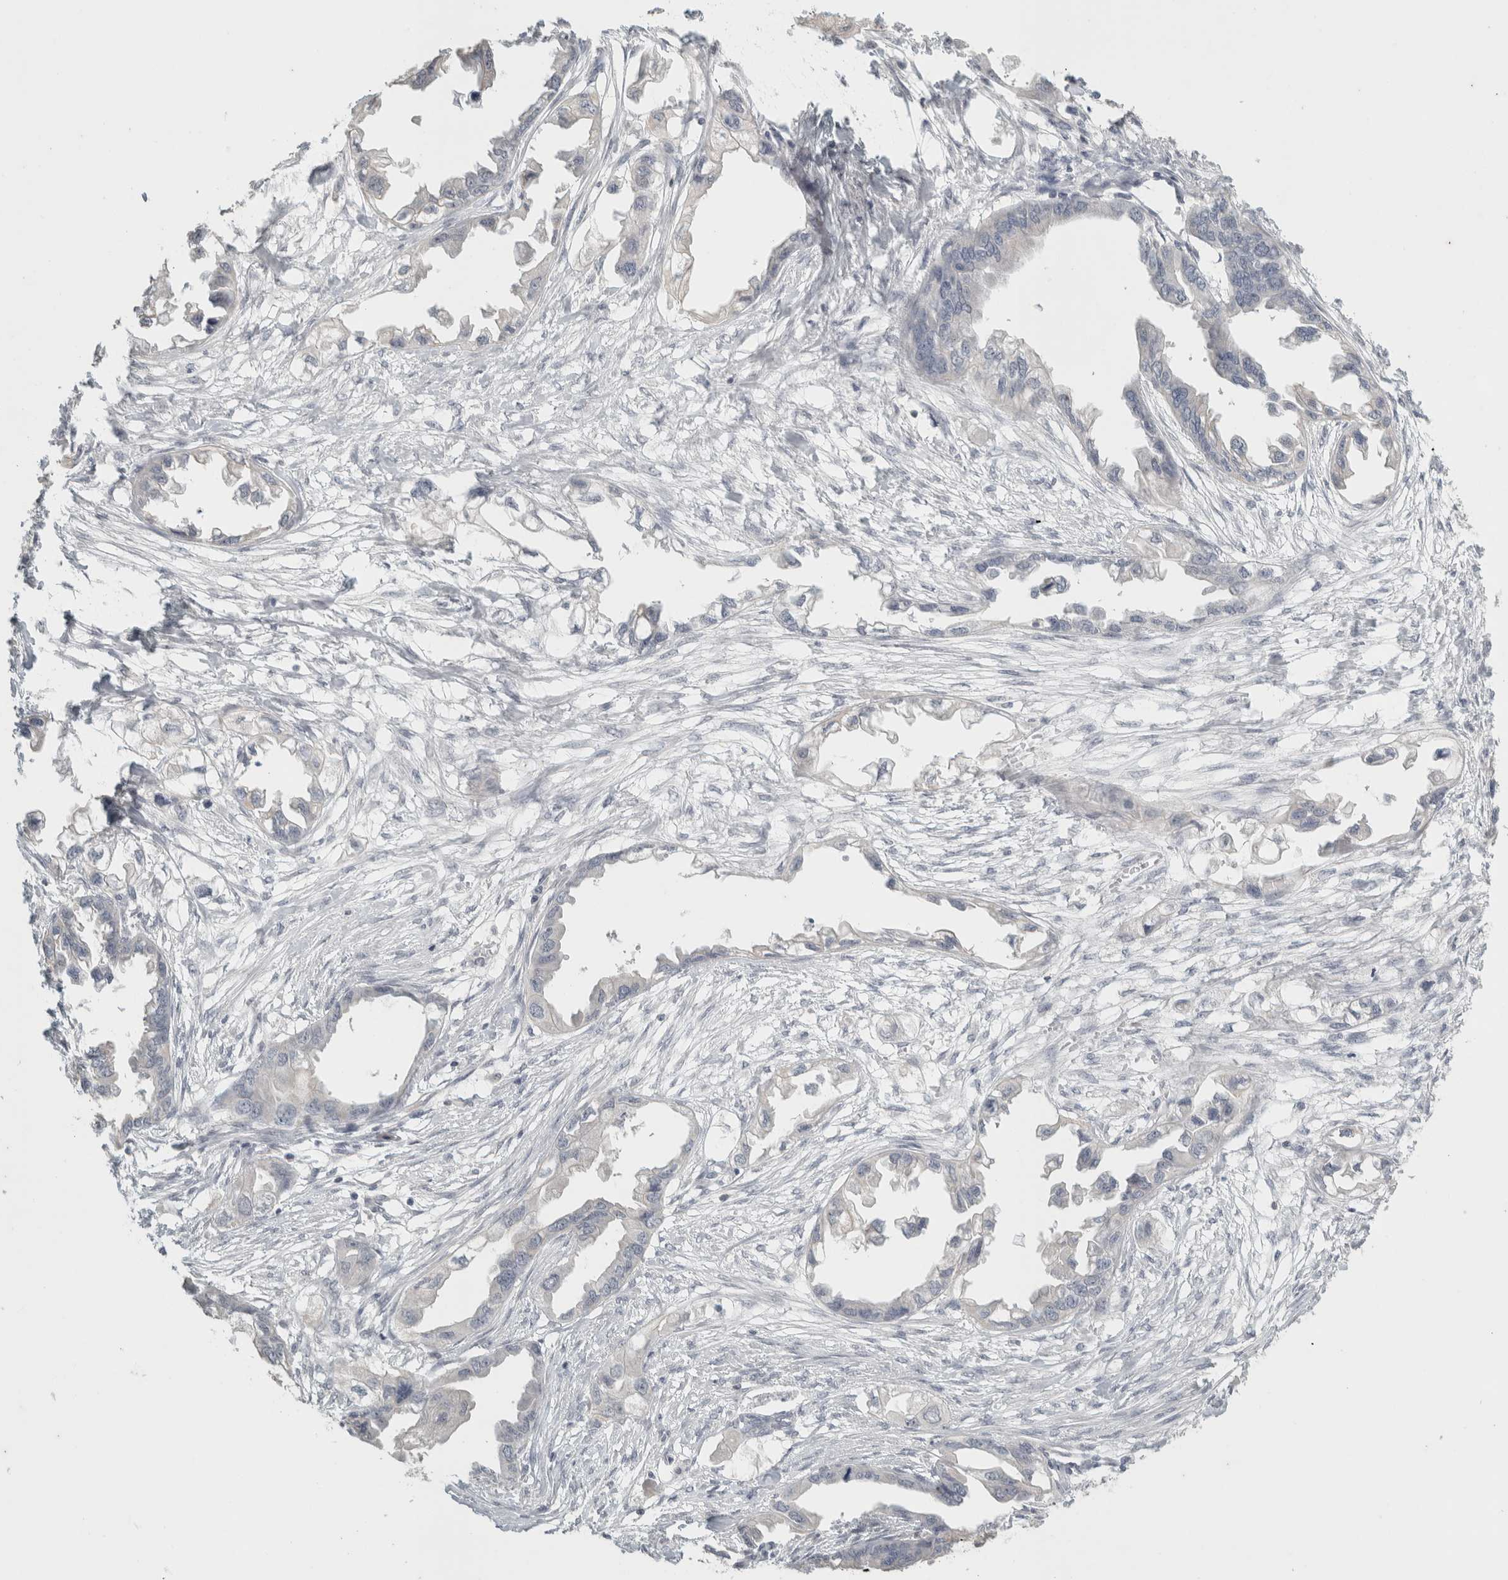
{"staining": {"intensity": "negative", "quantity": "none", "location": "none"}, "tissue": "endometrial cancer", "cell_type": "Tumor cells", "image_type": "cancer", "snomed": [{"axis": "morphology", "description": "Adenocarcinoma, NOS"}, {"axis": "morphology", "description": "Adenocarcinoma, metastatic, NOS"}, {"axis": "topography", "description": "Adipose tissue"}, {"axis": "topography", "description": "Endometrium"}], "caption": "This is an immunohistochemistry micrograph of human endometrial metastatic adenocarcinoma. There is no expression in tumor cells.", "gene": "TRAT1", "patient": {"sex": "female", "age": 67}}